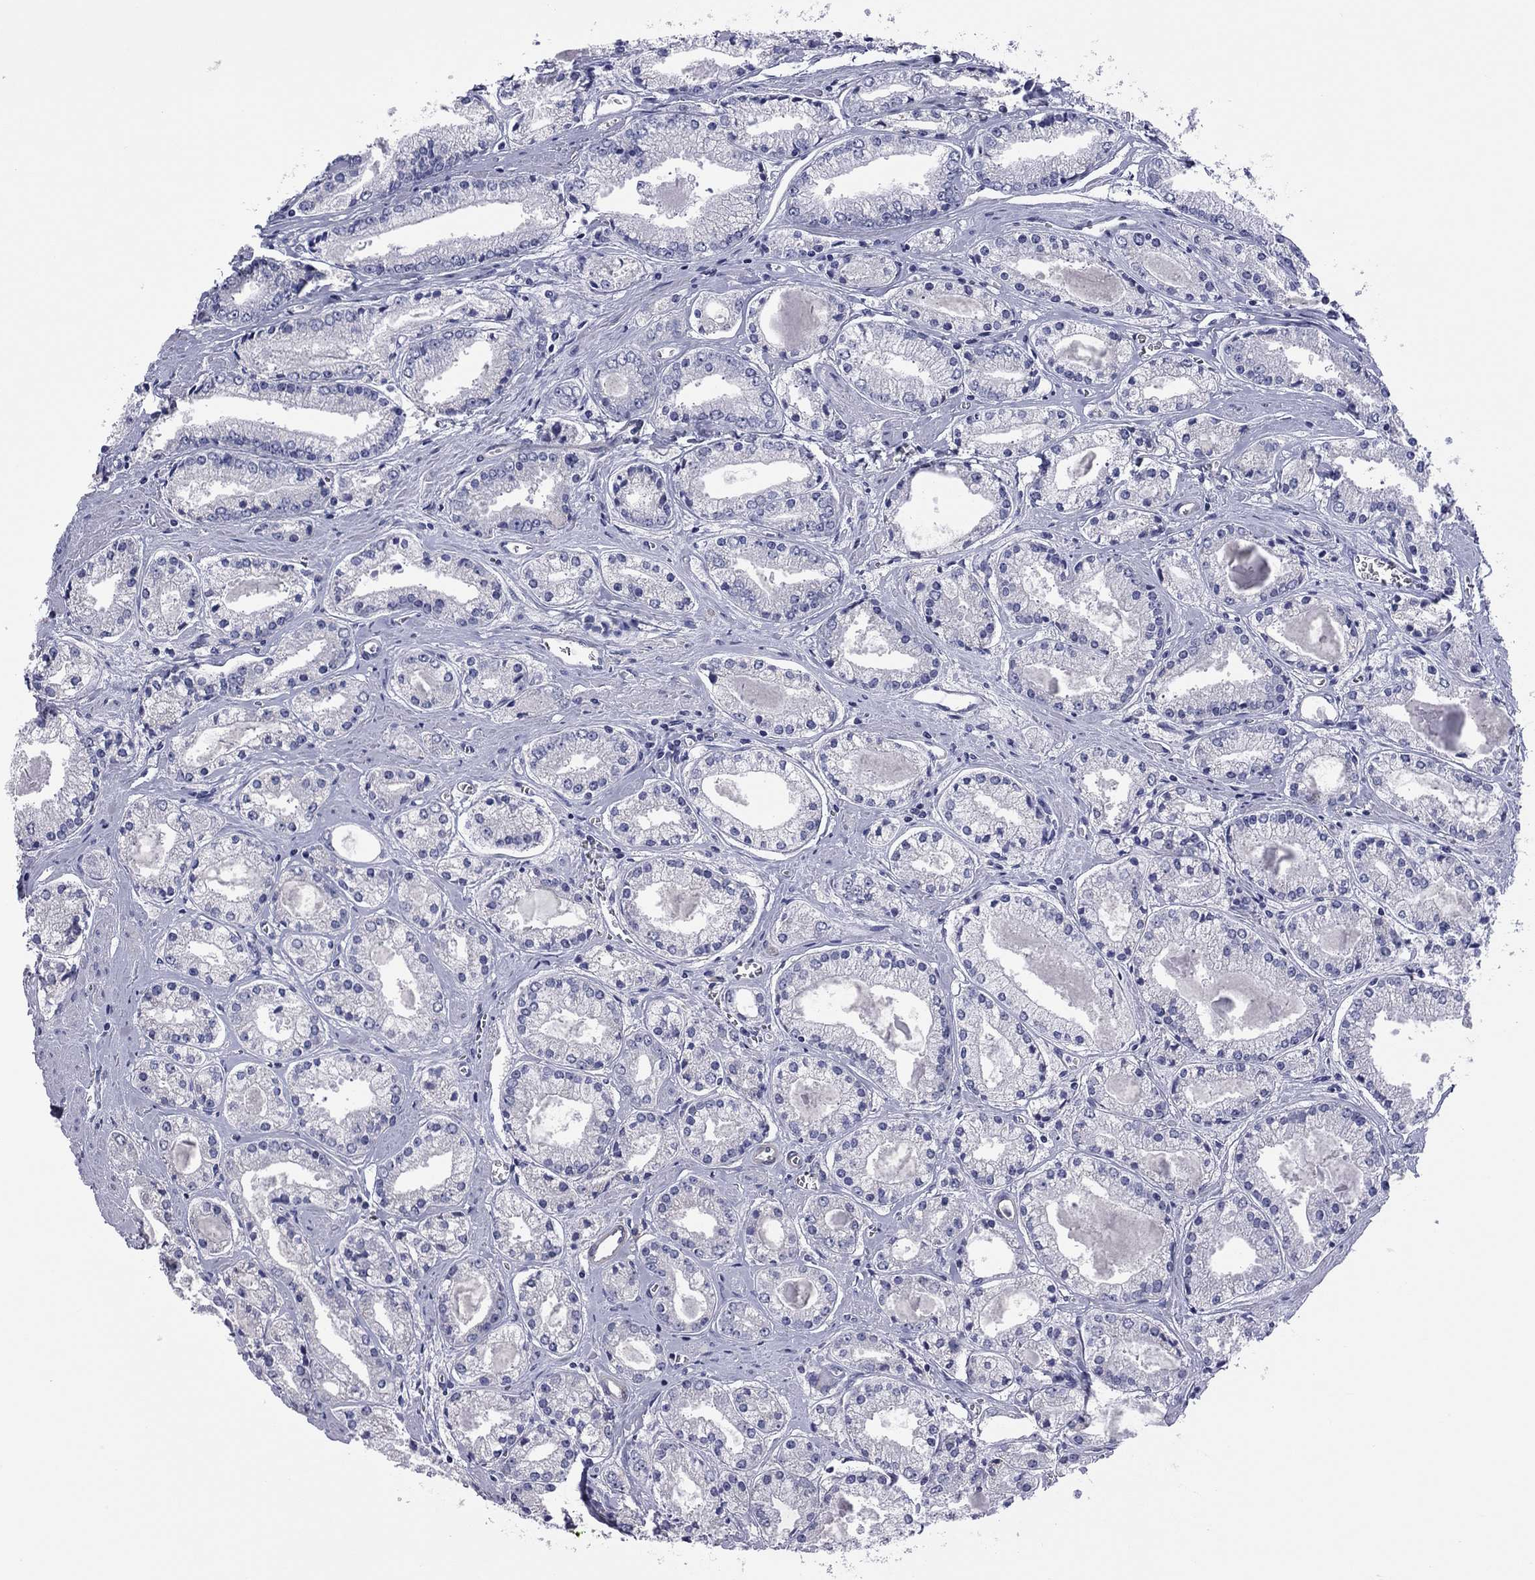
{"staining": {"intensity": "negative", "quantity": "none", "location": "none"}, "tissue": "prostate cancer", "cell_type": "Tumor cells", "image_type": "cancer", "snomed": [{"axis": "morphology", "description": "Adenocarcinoma, NOS"}, {"axis": "topography", "description": "Prostate"}], "caption": "Protein analysis of prostate adenocarcinoma demonstrates no significant staining in tumor cells.", "gene": "POU5F2", "patient": {"sex": "male", "age": 72}}